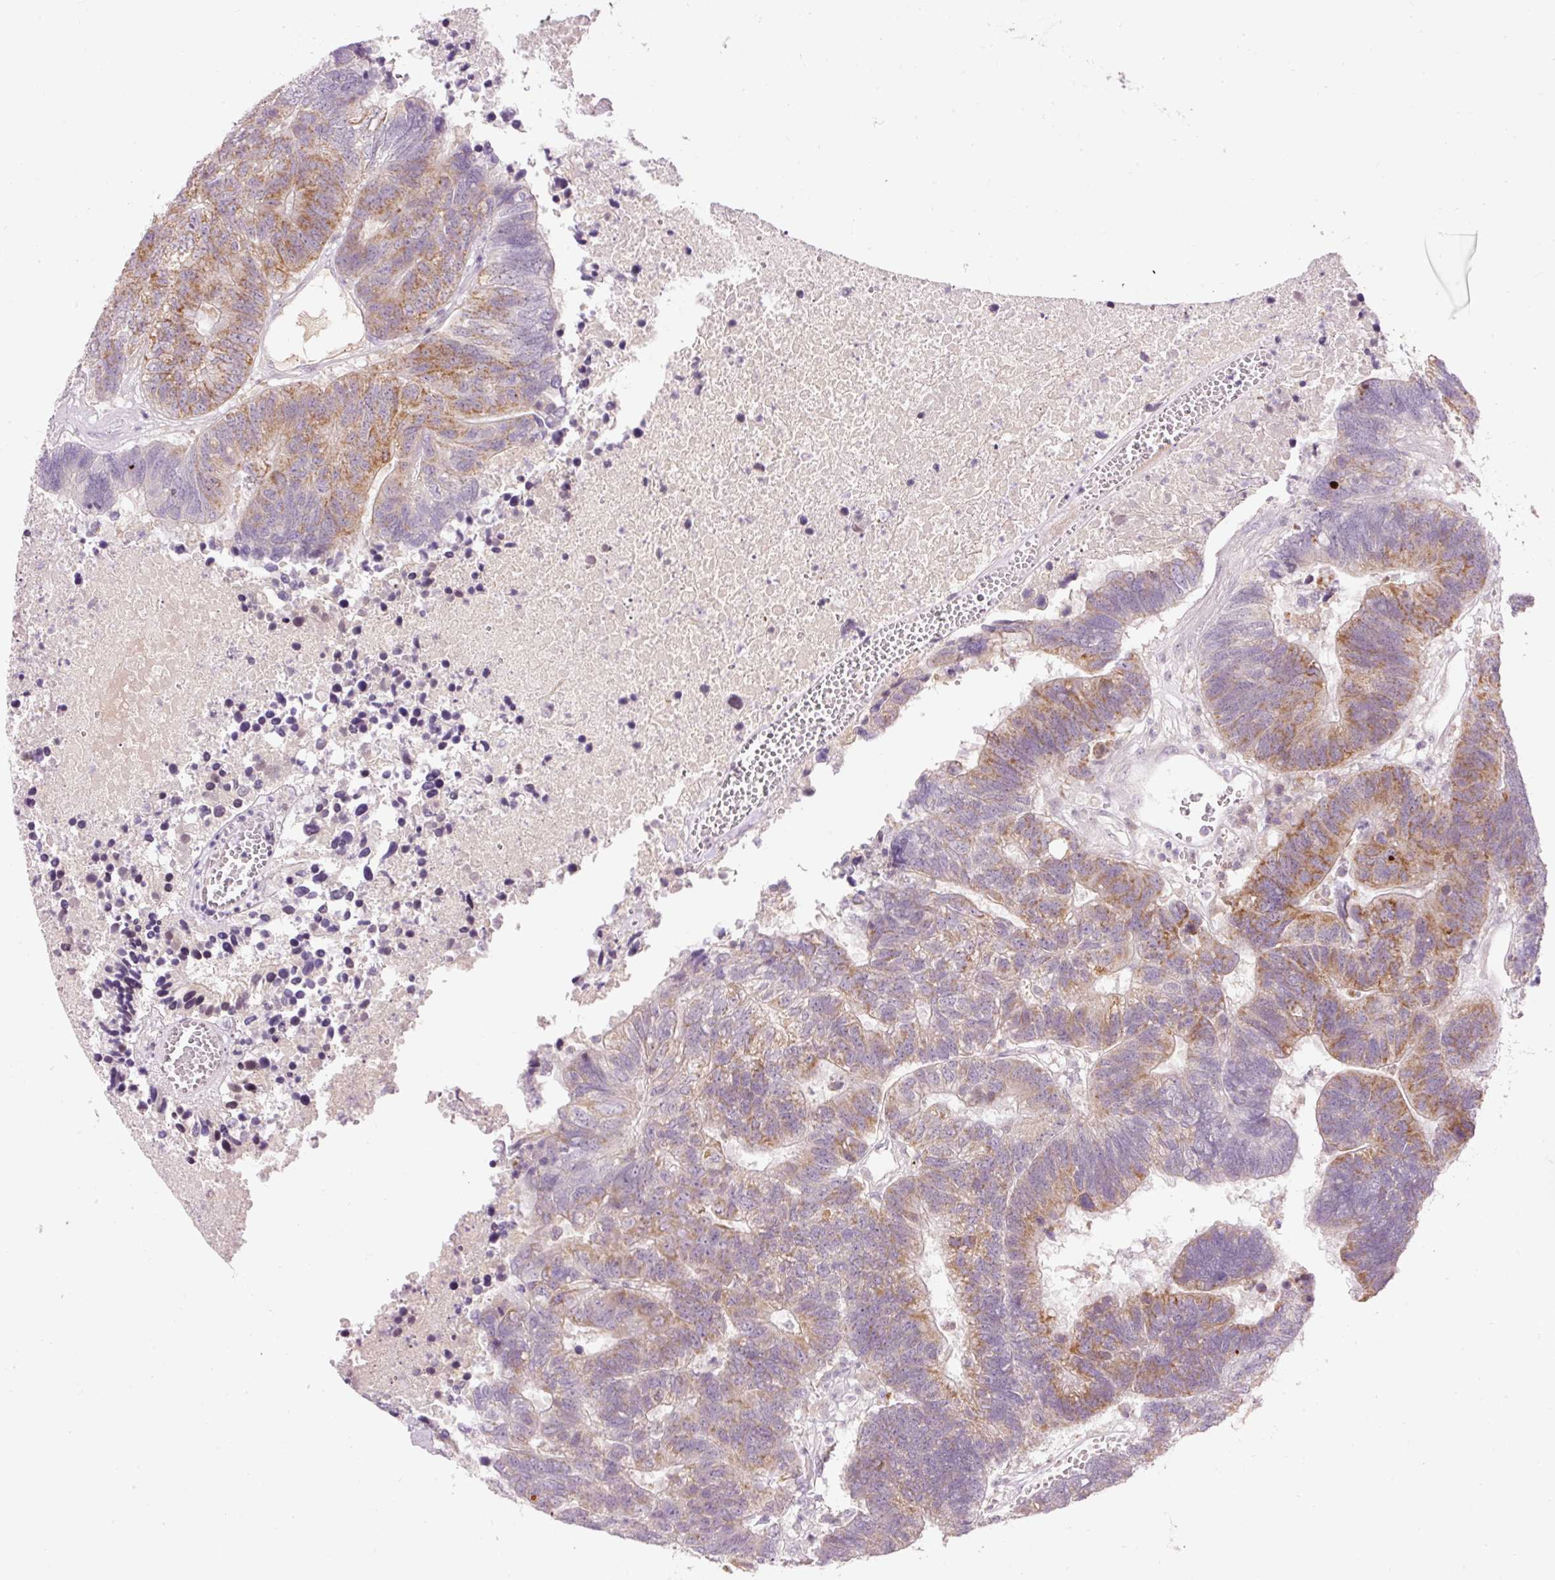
{"staining": {"intensity": "moderate", "quantity": ">75%", "location": "cytoplasmic/membranous"}, "tissue": "colorectal cancer", "cell_type": "Tumor cells", "image_type": "cancer", "snomed": [{"axis": "morphology", "description": "Adenocarcinoma, NOS"}, {"axis": "topography", "description": "Colon"}], "caption": "The immunohistochemical stain shows moderate cytoplasmic/membranous staining in tumor cells of colorectal cancer (adenocarcinoma) tissue.", "gene": "ABHD11", "patient": {"sex": "female", "age": 48}}